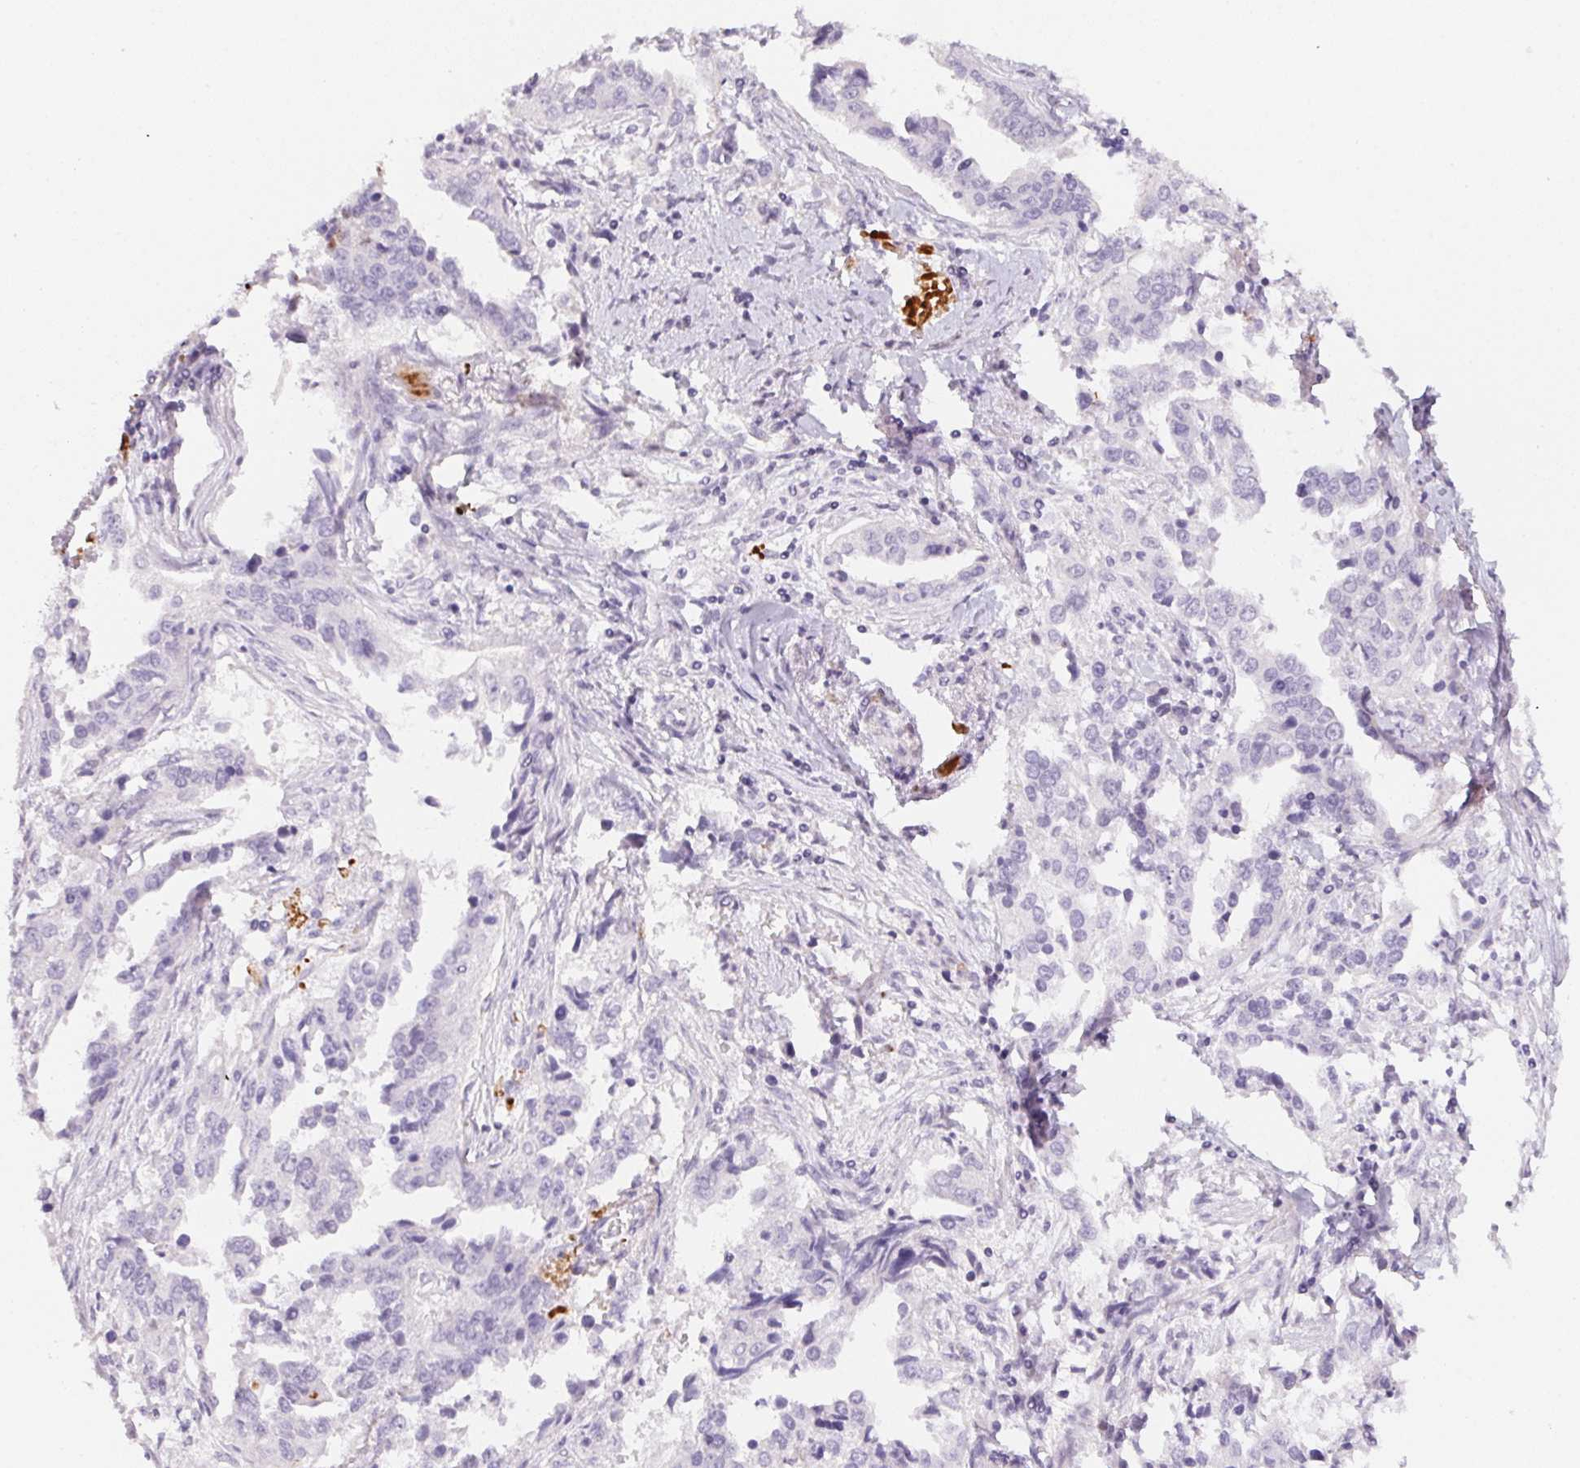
{"staining": {"intensity": "negative", "quantity": "none", "location": "none"}, "tissue": "ovarian cancer", "cell_type": "Tumor cells", "image_type": "cancer", "snomed": [{"axis": "morphology", "description": "Cystadenocarcinoma, serous, NOS"}, {"axis": "topography", "description": "Ovary"}], "caption": "Immunohistochemistry photomicrograph of neoplastic tissue: human ovarian serous cystadenocarcinoma stained with DAB shows no significant protein positivity in tumor cells.", "gene": "MYL4", "patient": {"sex": "female", "age": 75}}